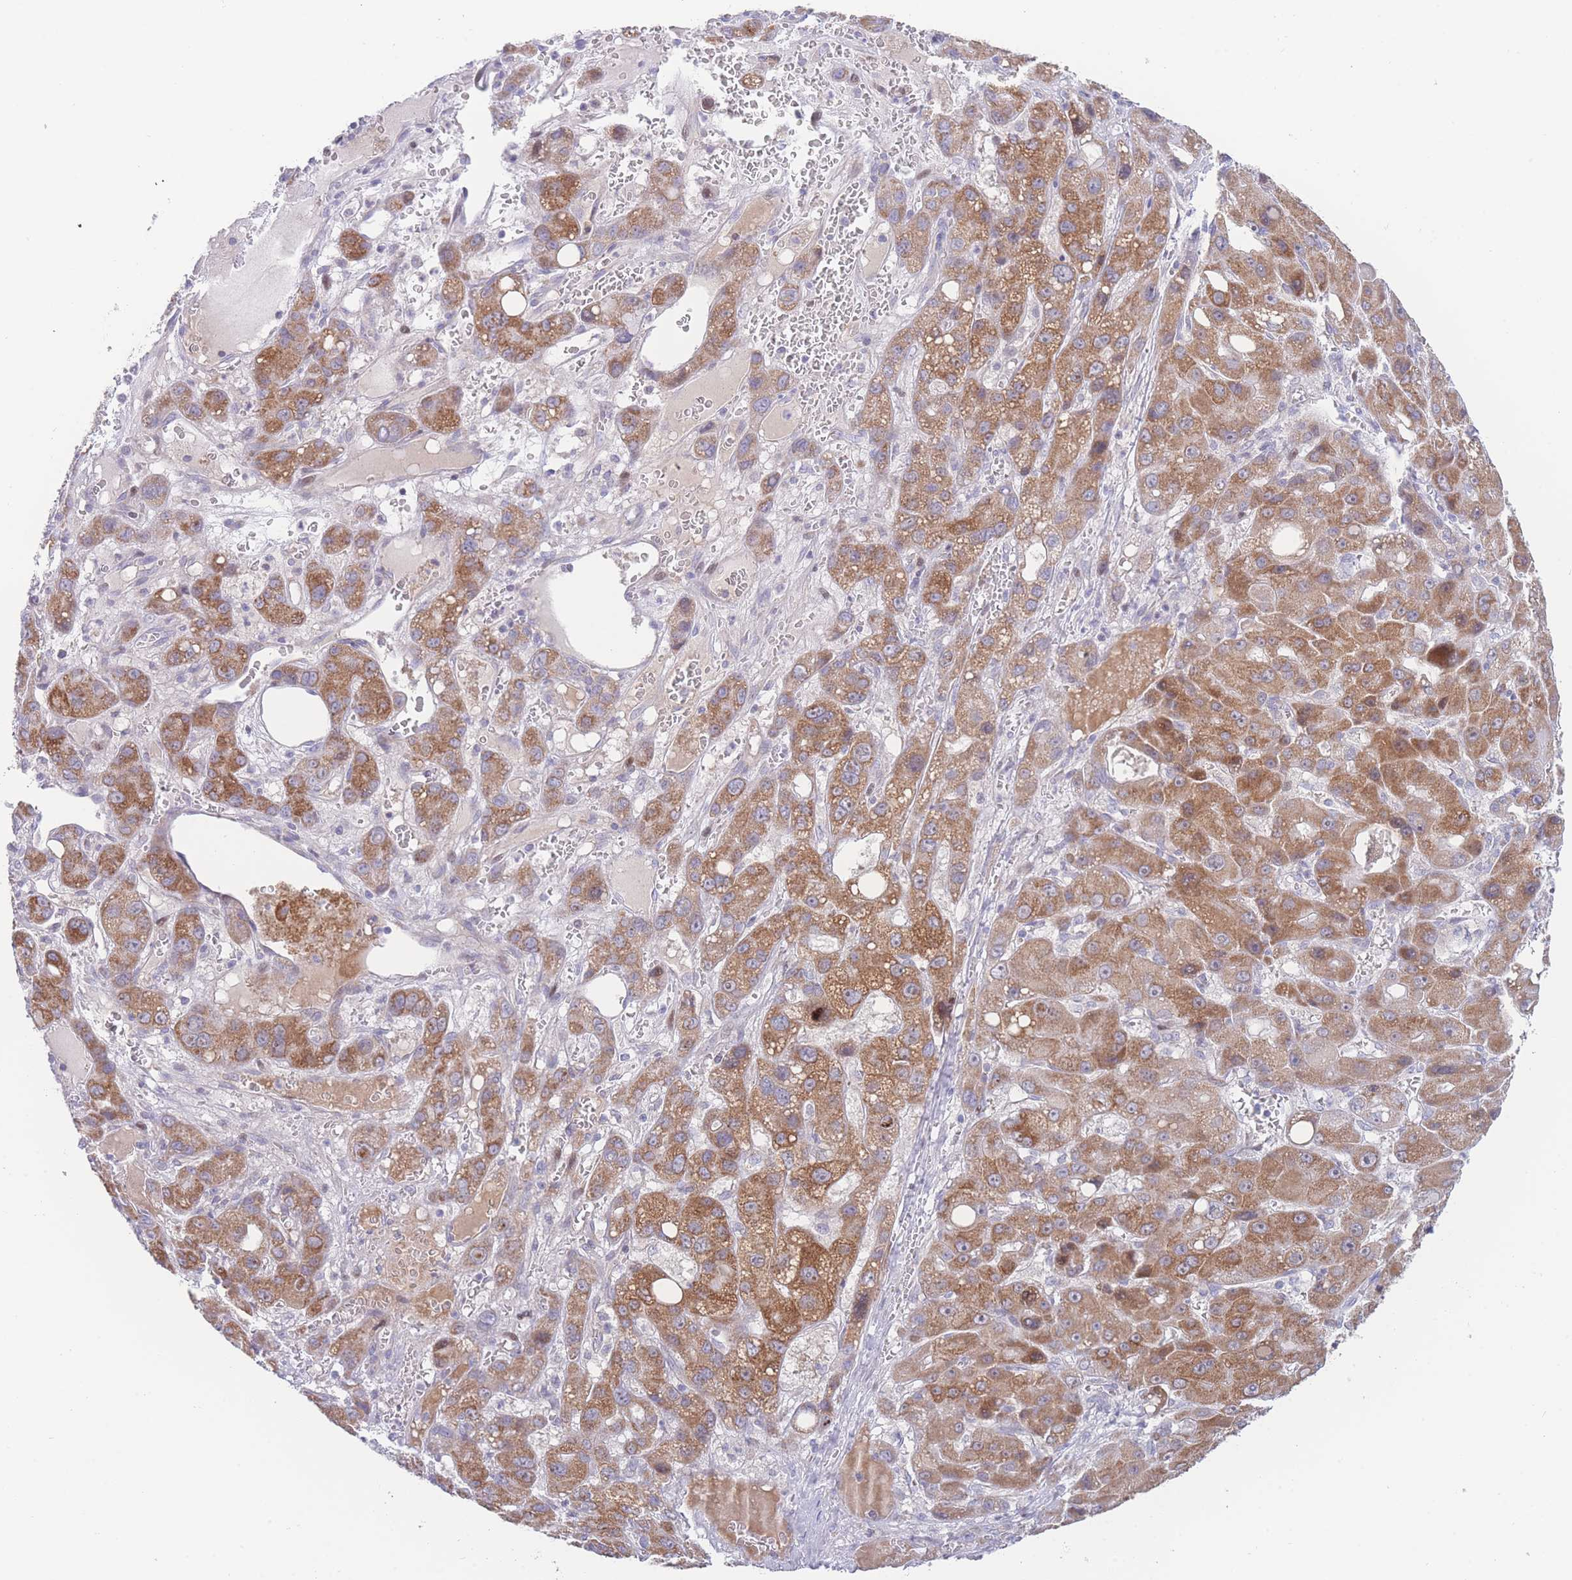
{"staining": {"intensity": "moderate", "quantity": ">75%", "location": "cytoplasmic/membranous"}, "tissue": "liver cancer", "cell_type": "Tumor cells", "image_type": "cancer", "snomed": [{"axis": "morphology", "description": "Carcinoma, Hepatocellular, NOS"}, {"axis": "topography", "description": "Liver"}], "caption": "Liver cancer (hepatocellular carcinoma) stained with immunohistochemistry displays moderate cytoplasmic/membranous expression in approximately >75% of tumor cells.", "gene": "GPAM", "patient": {"sex": "male", "age": 55}}